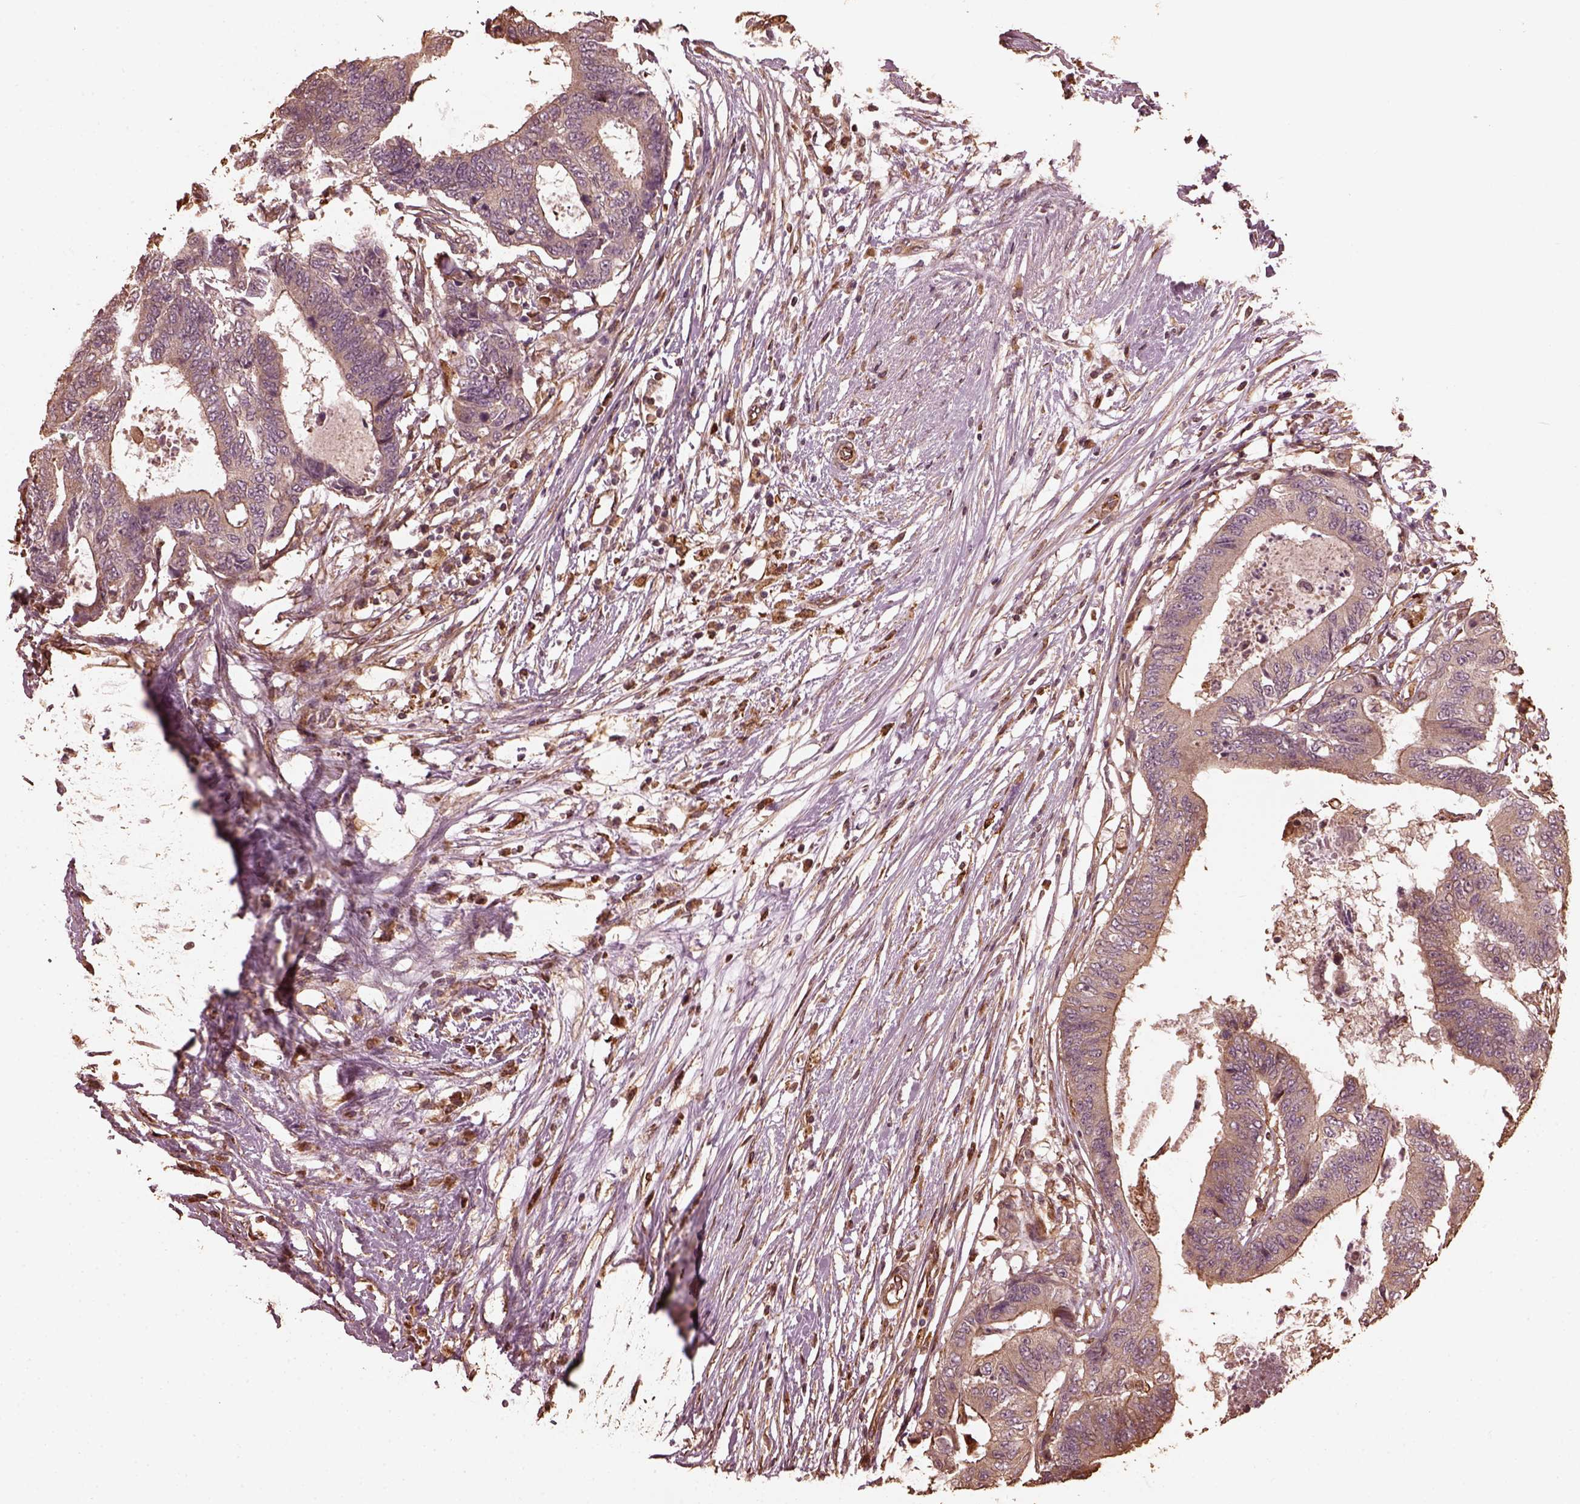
{"staining": {"intensity": "weak", "quantity": "<25%", "location": "cytoplasmic/membranous"}, "tissue": "colorectal cancer", "cell_type": "Tumor cells", "image_type": "cancer", "snomed": [{"axis": "morphology", "description": "Adenocarcinoma, NOS"}, {"axis": "topography", "description": "Colon"}], "caption": "DAB (3,3'-diaminobenzidine) immunohistochemical staining of human colorectal cancer (adenocarcinoma) shows no significant staining in tumor cells.", "gene": "GTPBP1", "patient": {"sex": "female", "age": 48}}